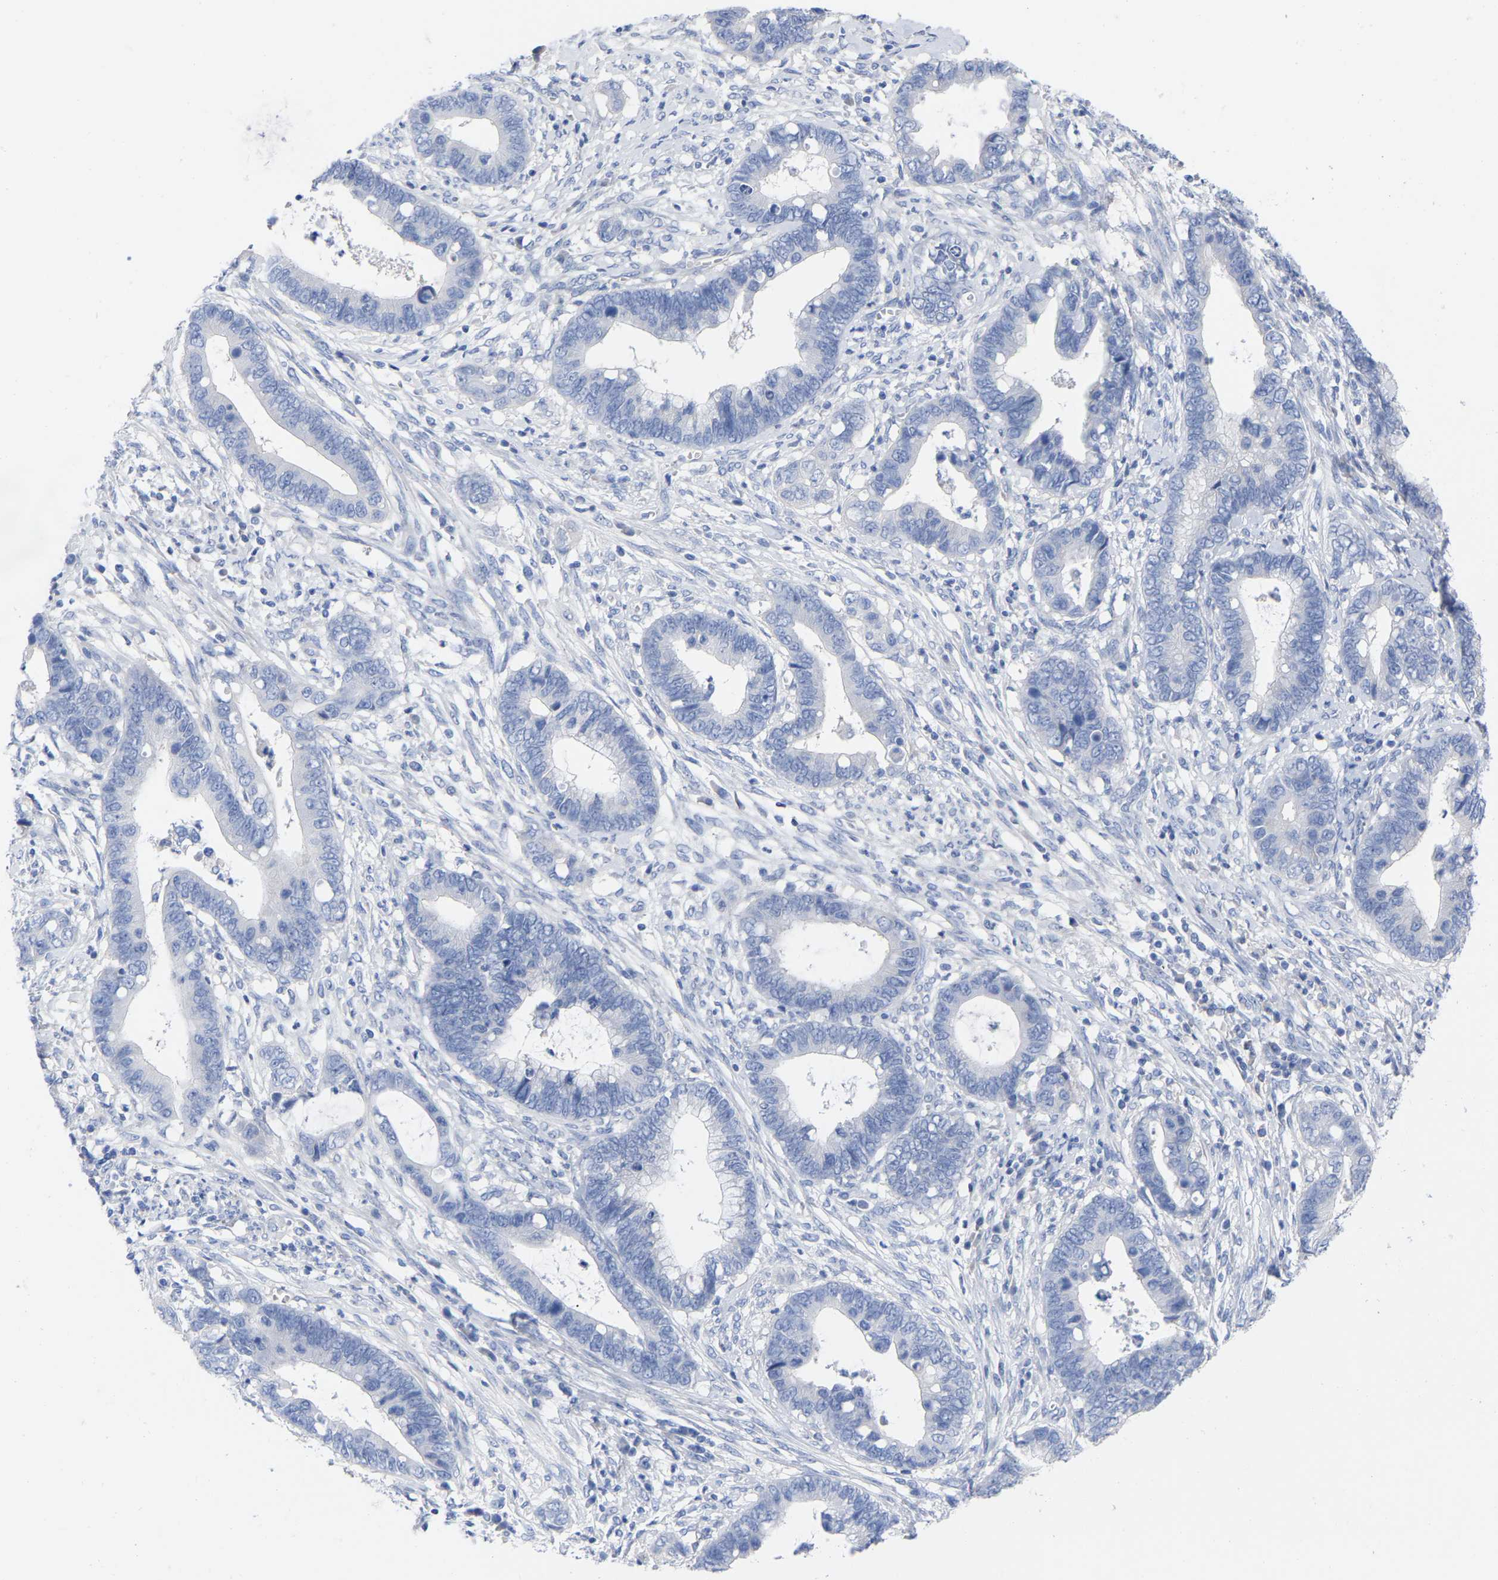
{"staining": {"intensity": "negative", "quantity": "none", "location": "none"}, "tissue": "cervical cancer", "cell_type": "Tumor cells", "image_type": "cancer", "snomed": [{"axis": "morphology", "description": "Adenocarcinoma, NOS"}, {"axis": "topography", "description": "Cervix"}], "caption": "The image reveals no staining of tumor cells in cervical cancer (adenocarcinoma).", "gene": "HAPLN1", "patient": {"sex": "female", "age": 44}}